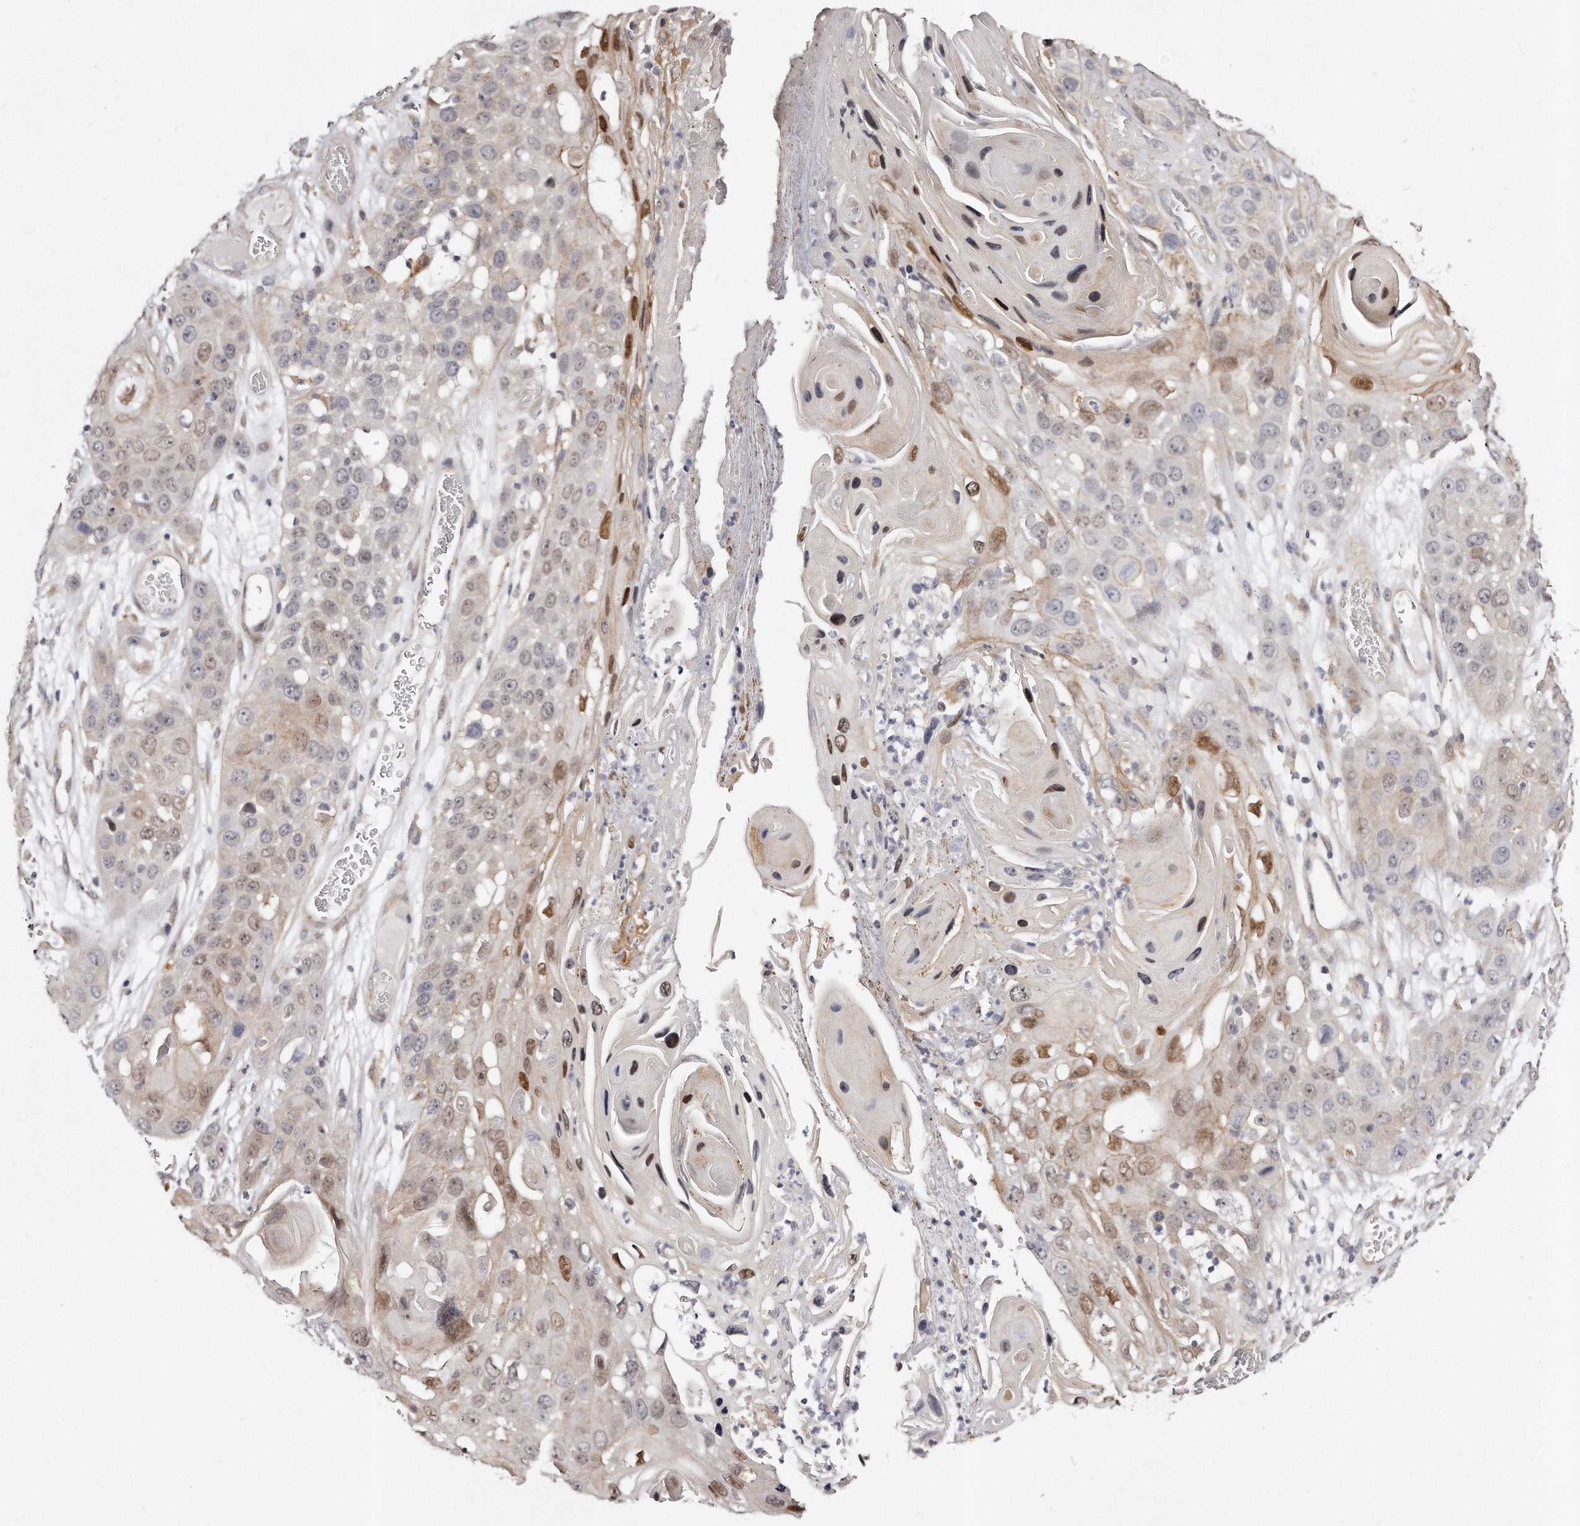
{"staining": {"intensity": "moderate", "quantity": "25%-75%", "location": "nuclear"}, "tissue": "skin cancer", "cell_type": "Tumor cells", "image_type": "cancer", "snomed": [{"axis": "morphology", "description": "Squamous cell carcinoma, NOS"}, {"axis": "topography", "description": "Skin"}], "caption": "There is medium levels of moderate nuclear positivity in tumor cells of skin cancer (squamous cell carcinoma), as demonstrated by immunohistochemical staining (brown color).", "gene": "CASZ1", "patient": {"sex": "male", "age": 55}}